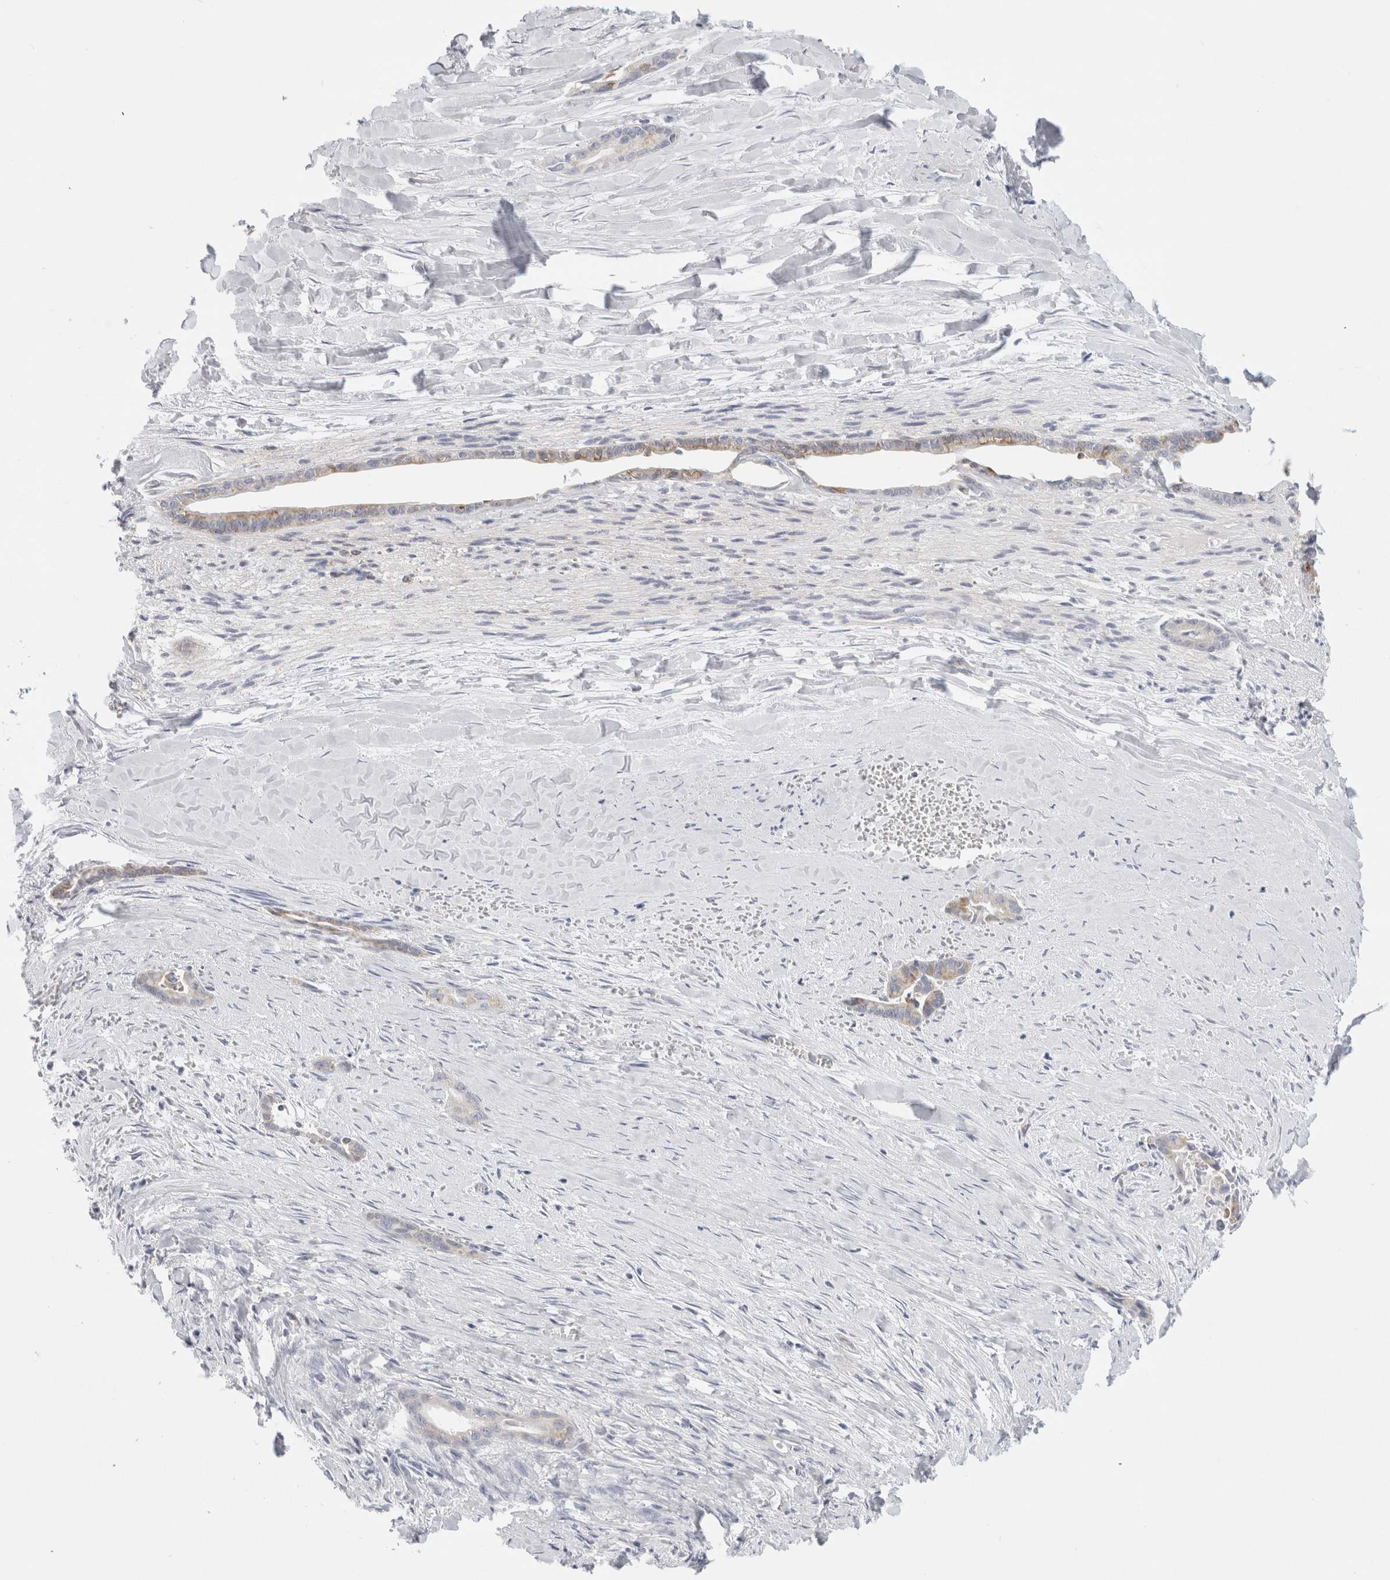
{"staining": {"intensity": "moderate", "quantity": "<25%", "location": "cytoplasmic/membranous"}, "tissue": "liver cancer", "cell_type": "Tumor cells", "image_type": "cancer", "snomed": [{"axis": "morphology", "description": "Cholangiocarcinoma"}, {"axis": "topography", "description": "Liver"}], "caption": "IHC photomicrograph of human cholangiocarcinoma (liver) stained for a protein (brown), which reveals low levels of moderate cytoplasmic/membranous staining in approximately <25% of tumor cells.", "gene": "FAHD1", "patient": {"sex": "female", "age": 55}}